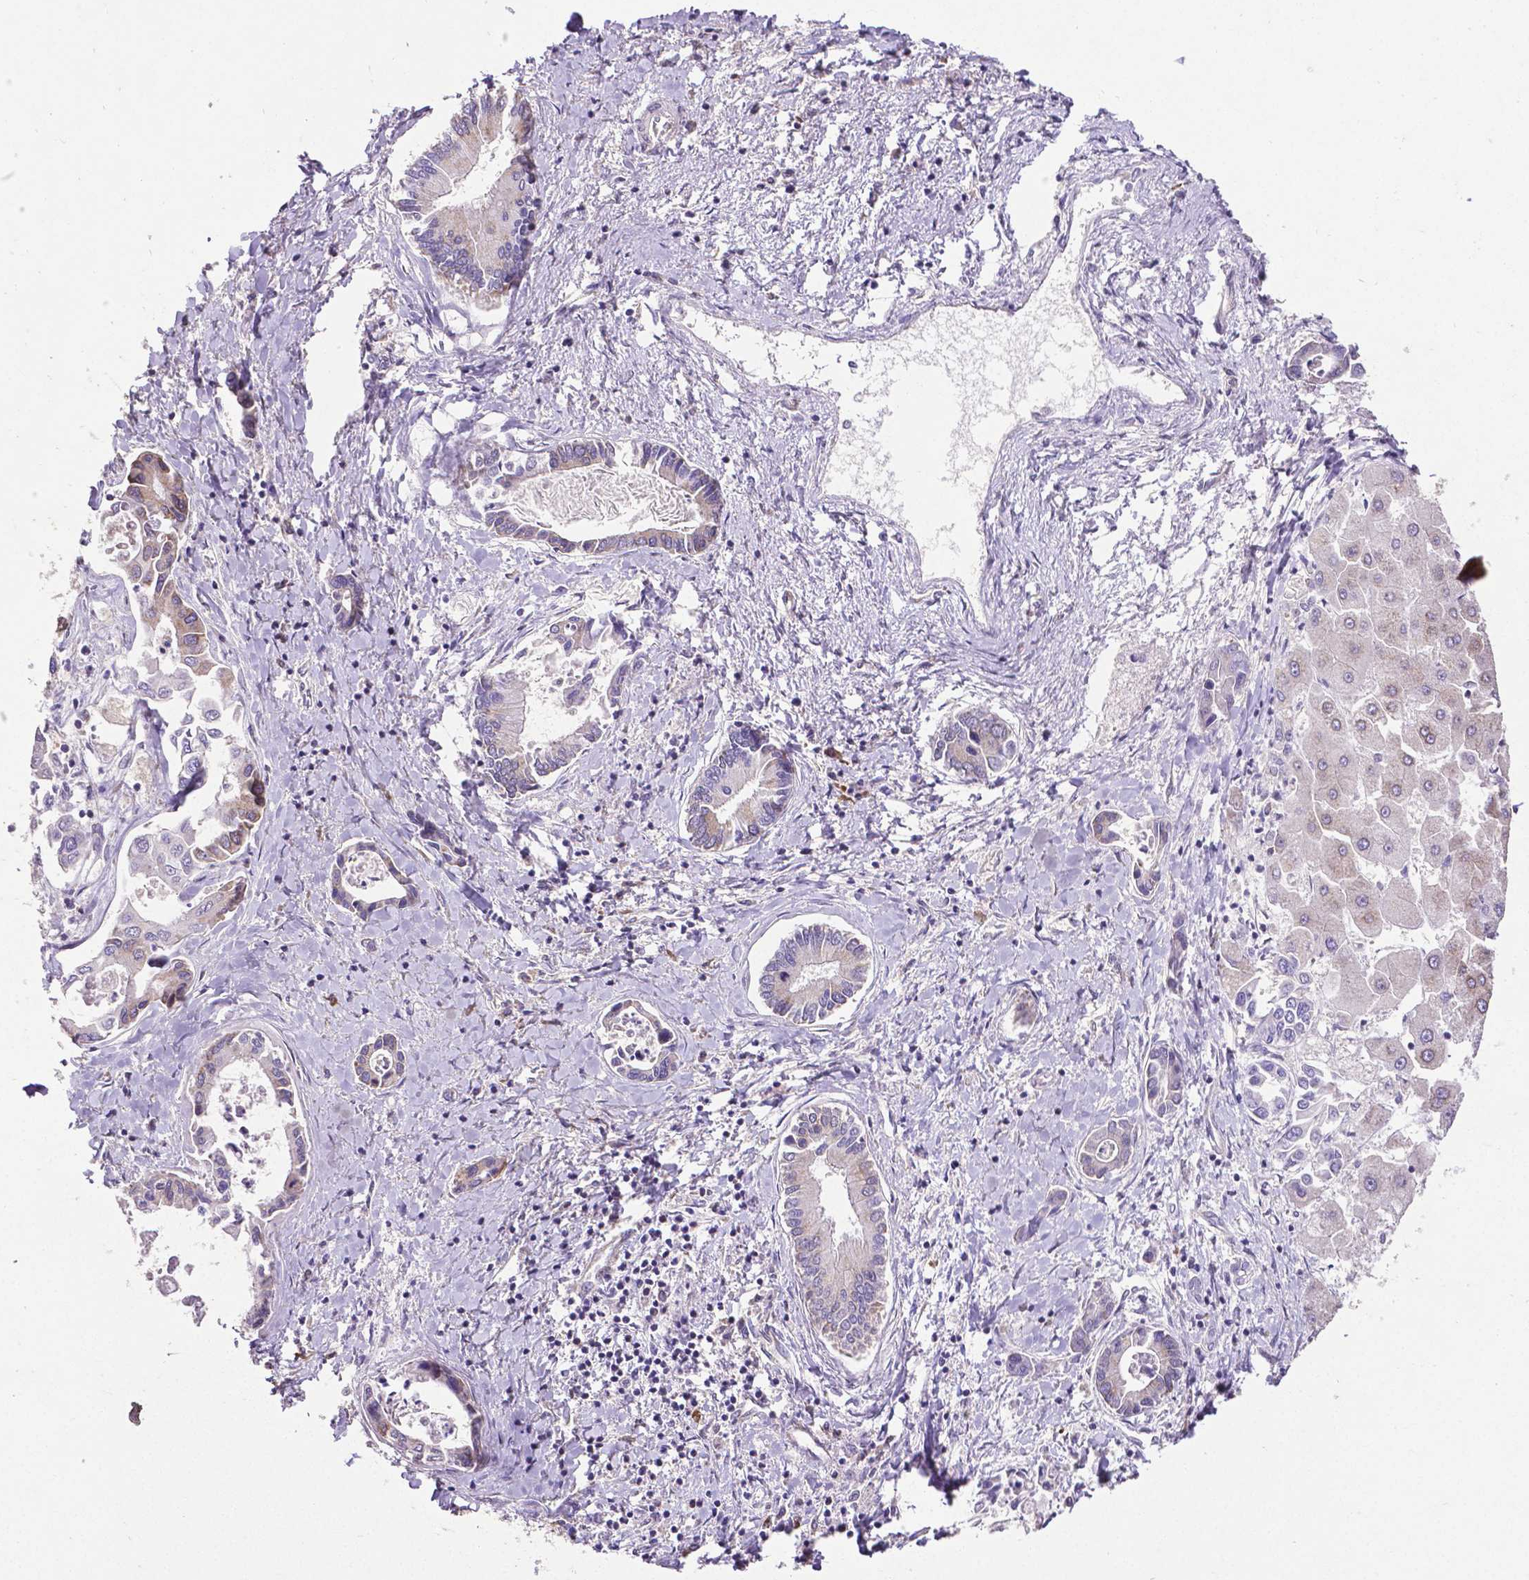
{"staining": {"intensity": "negative", "quantity": "none", "location": "none"}, "tissue": "liver cancer", "cell_type": "Tumor cells", "image_type": "cancer", "snomed": [{"axis": "morphology", "description": "Cholangiocarcinoma"}, {"axis": "topography", "description": "Liver"}], "caption": "Immunohistochemical staining of liver cancer demonstrates no significant staining in tumor cells.", "gene": "MTDH", "patient": {"sex": "male", "age": 66}}